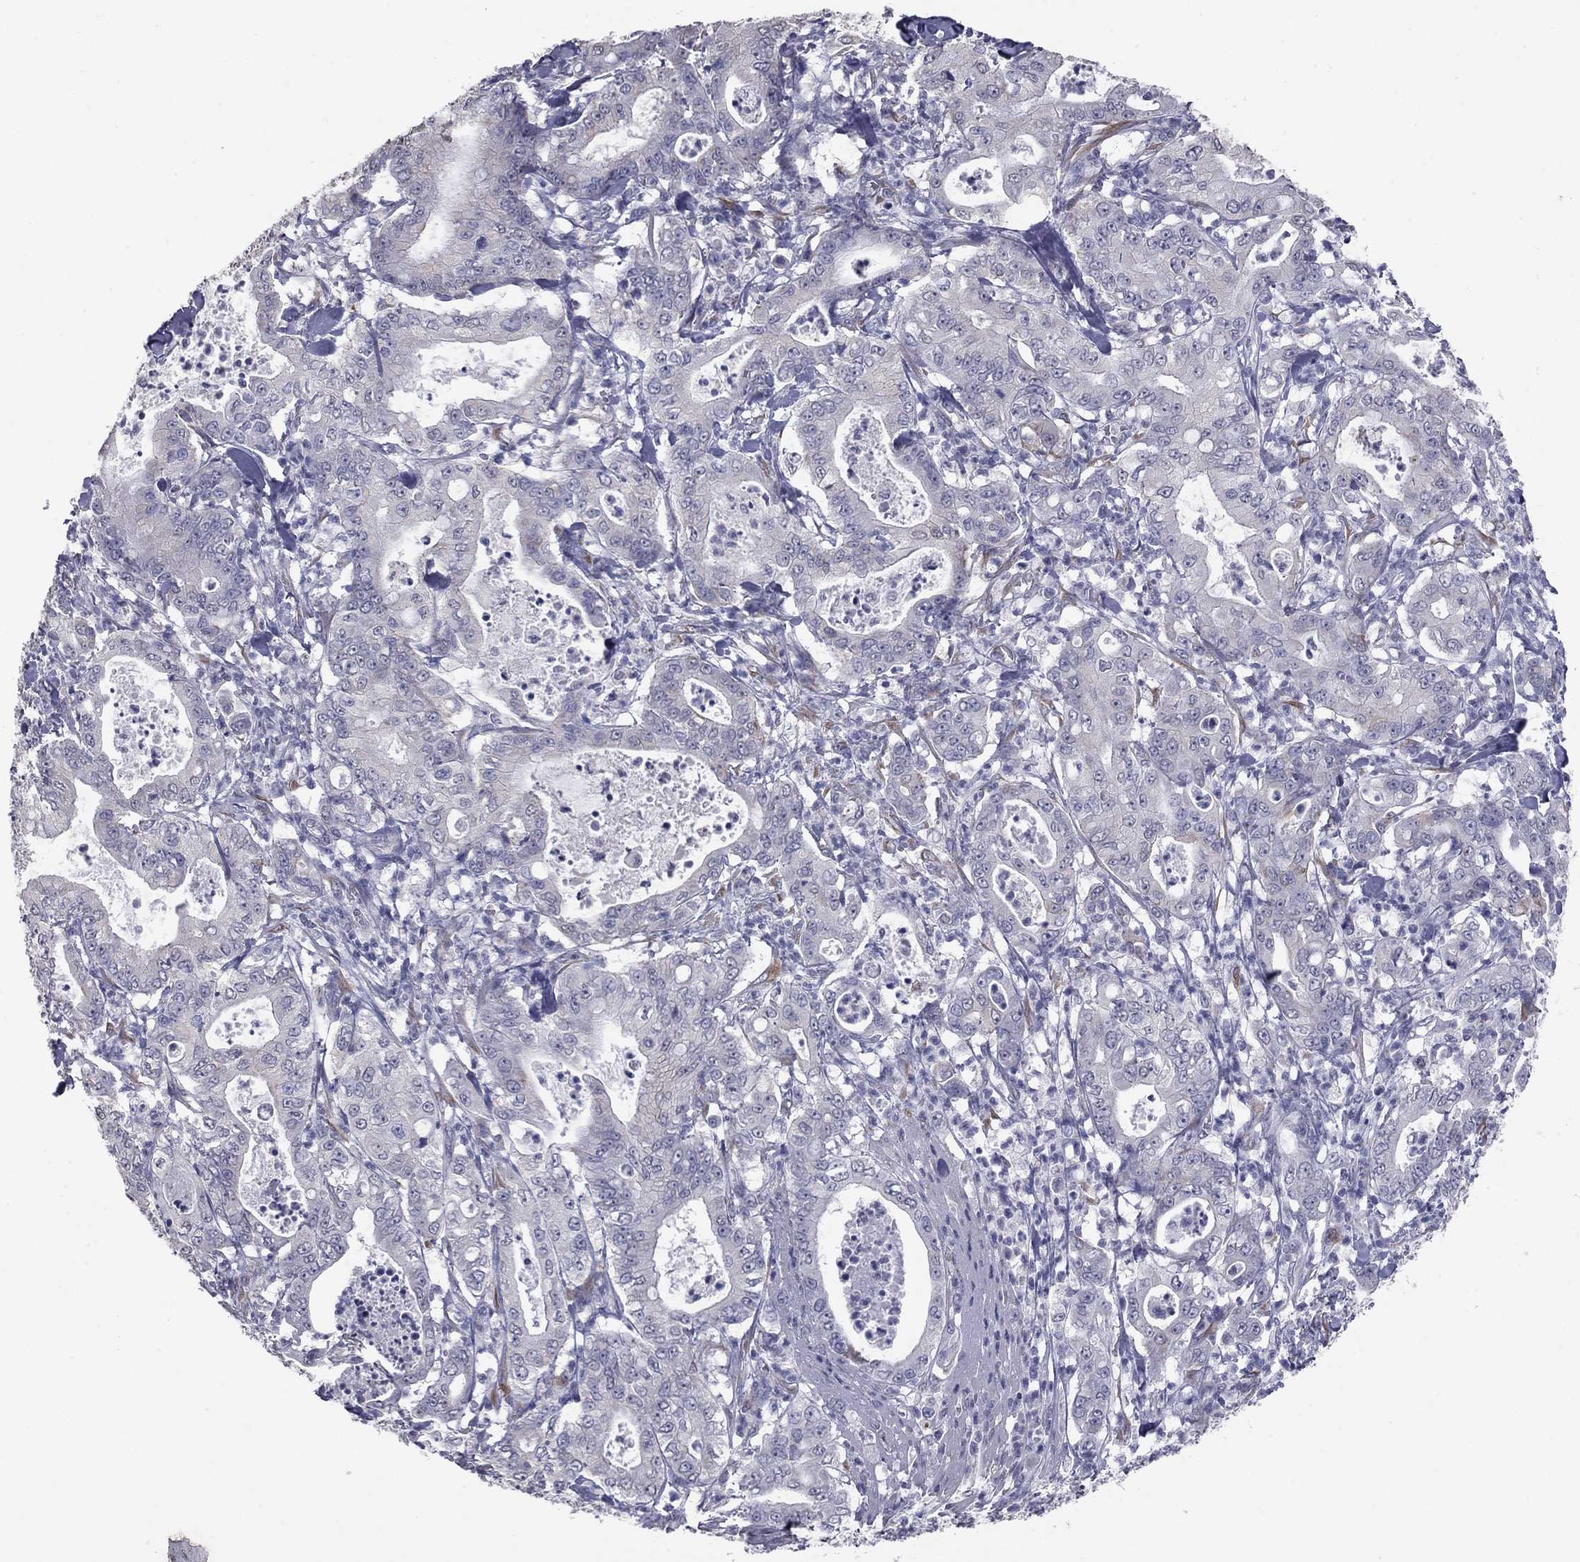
{"staining": {"intensity": "negative", "quantity": "none", "location": "none"}, "tissue": "pancreatic cancer", "cell_type": "Tumor cells", "image_type": "cancer", "snomed": [{"axis": "morphology", "description": "Adenocarcinoma, NOS"}, {"axis": "topography", "description": "Pancreas"}], "caption": "Protein analysis of adenocarcinoma (pancreatic) shows no significant positivity in tumor cells.", "gene": "PRRT2", "patient": {"sex": "male", "age": 71}}